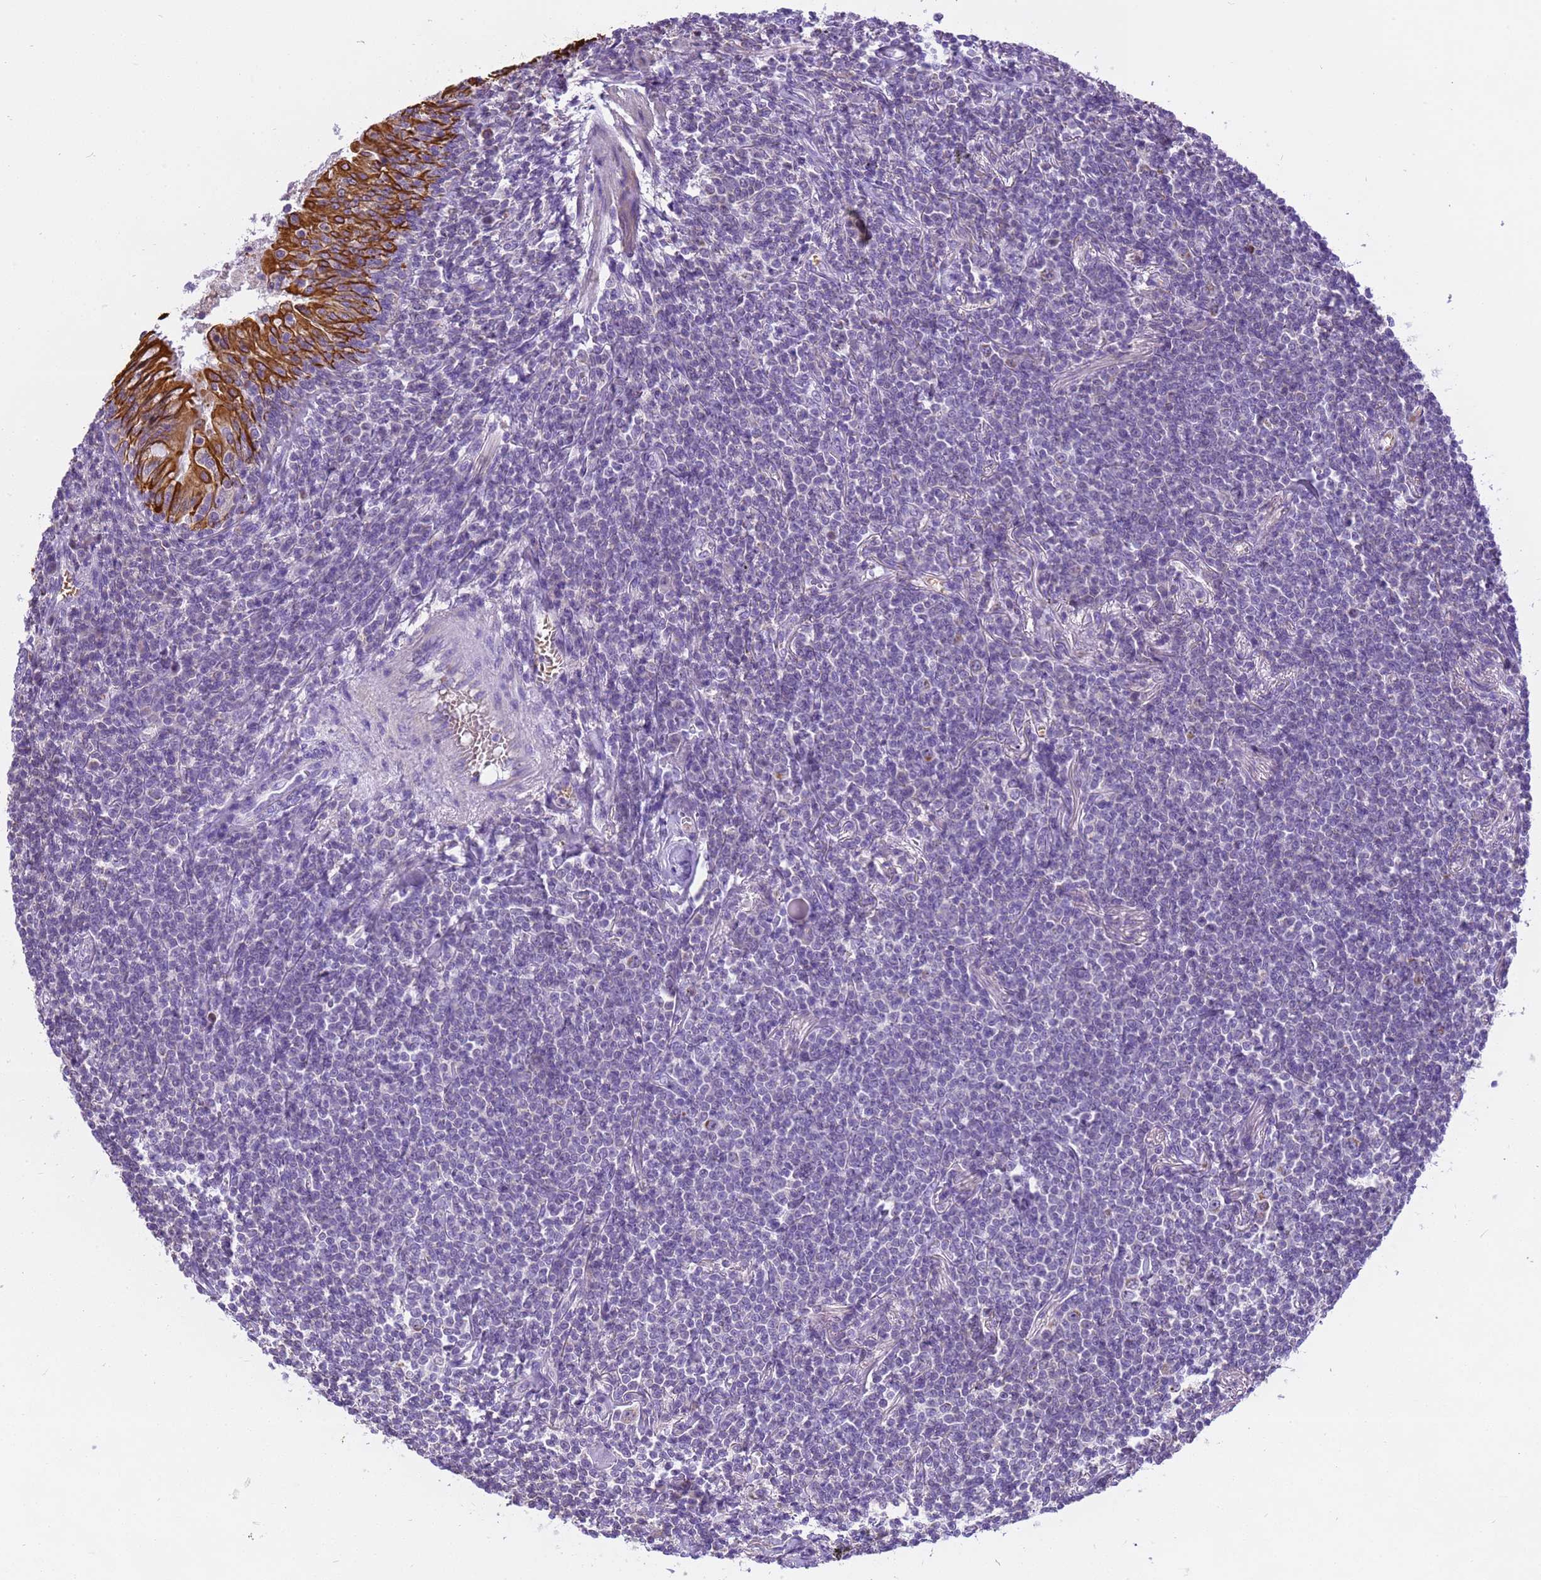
{"staining": {"intensity": "negative", "quantity": "none", "location": "none"}, "tissue": "lymphoma", "cell_type": "Tumor cells", "image_type": "cancer", "snomed": [{"axis": "morphology", "description": "Malignant lymphoma, non-Hodgkin's type, Low grade"}, {"axis": "topography", "description": "Lung"}], "caption": "The histopathology image shows no staining of tumor cells in lymphoma.", "gene": "PIEZO2", "patient": {"sex": "female", "age": 71}}